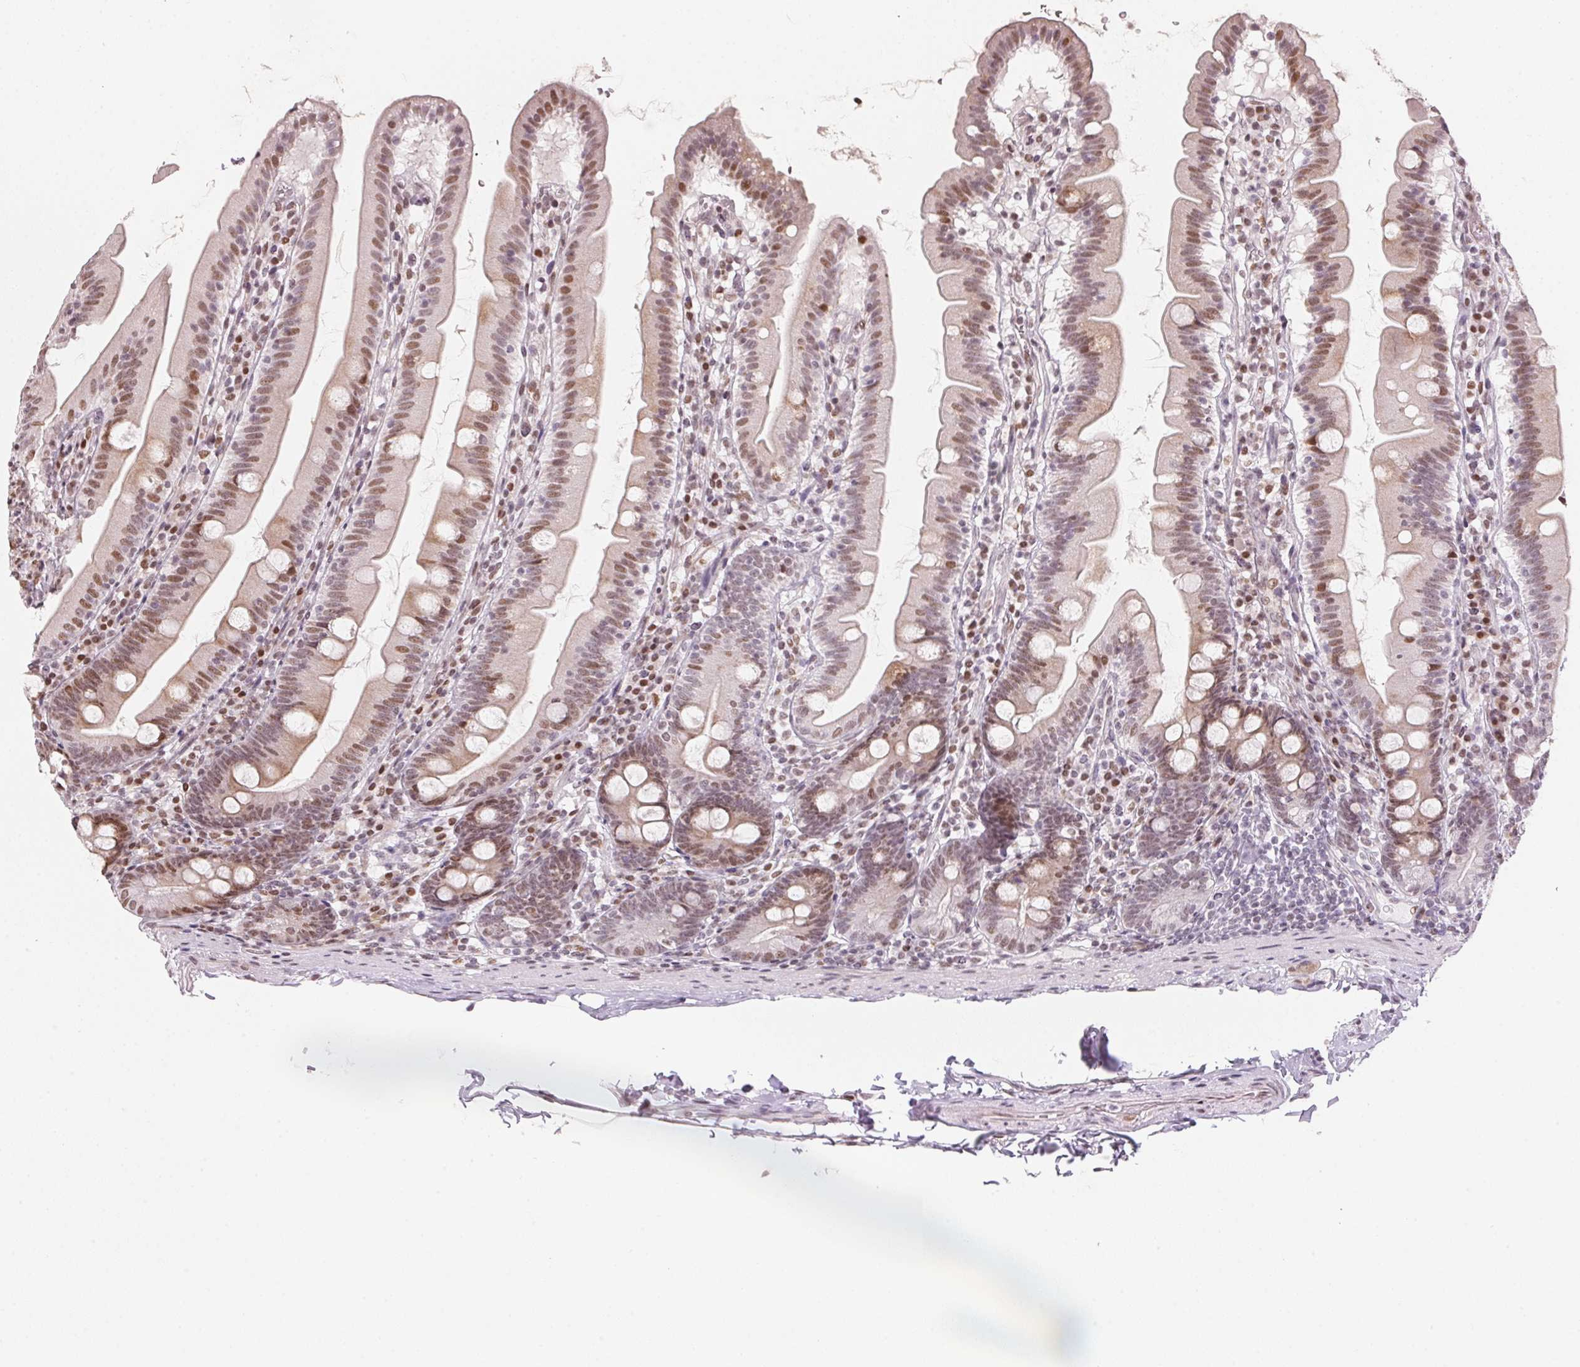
{"staining": {"intensity": "moderate", "quantity": ">75%", "location": "nuclear"}, "tissue": "duodenum", "cell_type": "Glandular cells", "image_type": "normal", "snomed": [{"axis": "morphology", "description": "Normal tissue, NOS"}, {"axis": "topography", "description": "Duodenum"}], "caption": "The histopathology image exhibits immunohistochemical staining of benign duodenum. There is moderate nuclear expression is appreciated in about >75% of glandular cells.", "gene": "KAT6A", "patient": {"sex": "female", "age": 67}}